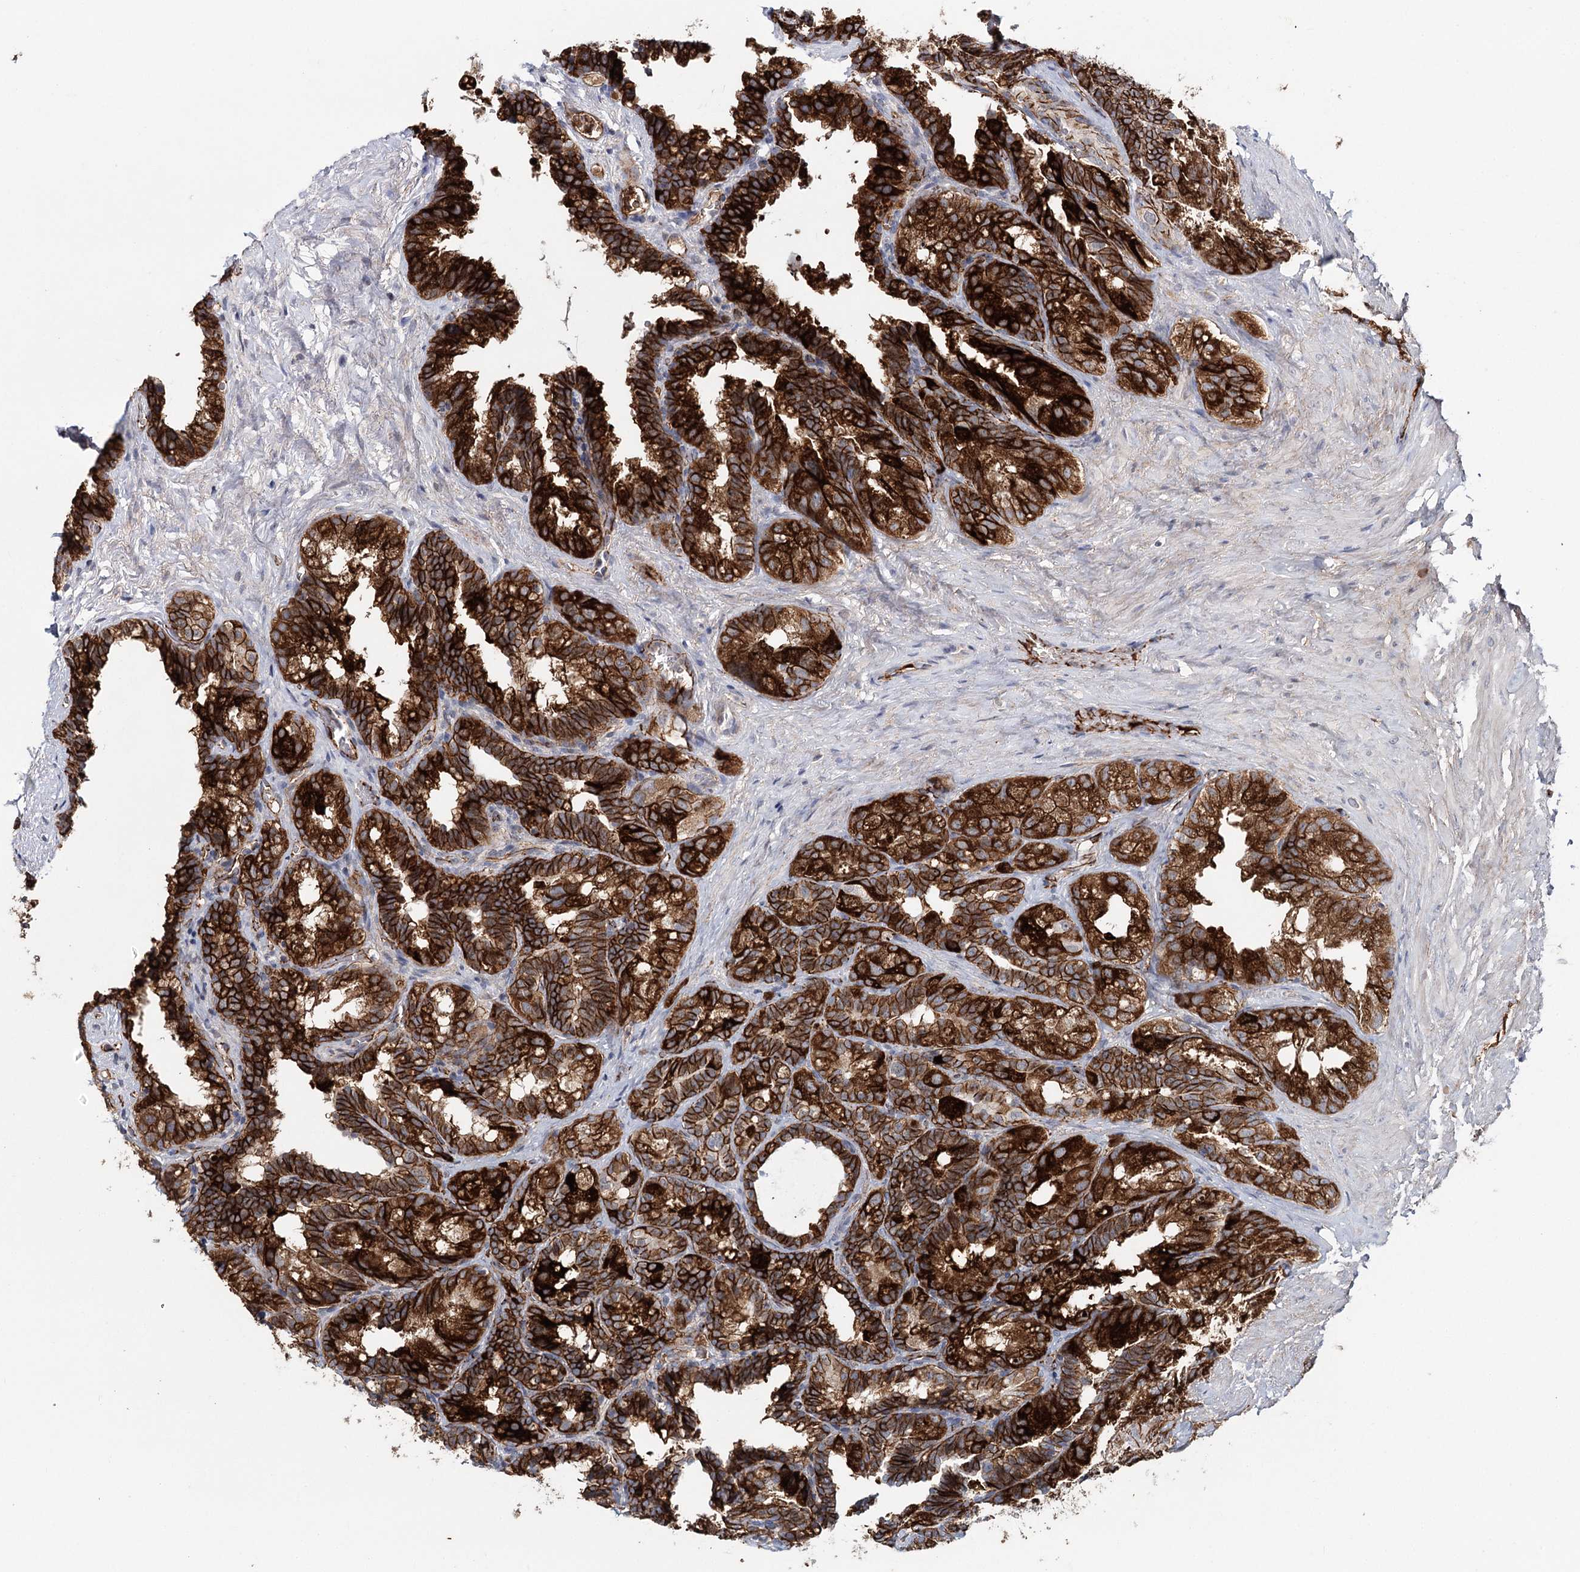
{"staining": {"intensity": "strong", "quantity": ">75%", "location": "cytoplasmic/membranous"}, "tissue": "seminal vesicle", "cell_type": "Glandular cells", "image_type": "normal", "snomed": [{"axis": "morphology", "description": "Normal tissue, NOS"}, {"axis": "topography", "description": "Seminal veicle"}], "caption": "Immunohistochemical staining of unremarkable human seminal vesicle displays high levels of strong cytoplasmic/membranous staining in approximately >75% of glandular cells. (Brightfield microscopy of DAB IHC at high magnification).", "gene": "PKP4", "patient": {"sex": "male", "age": 60}}